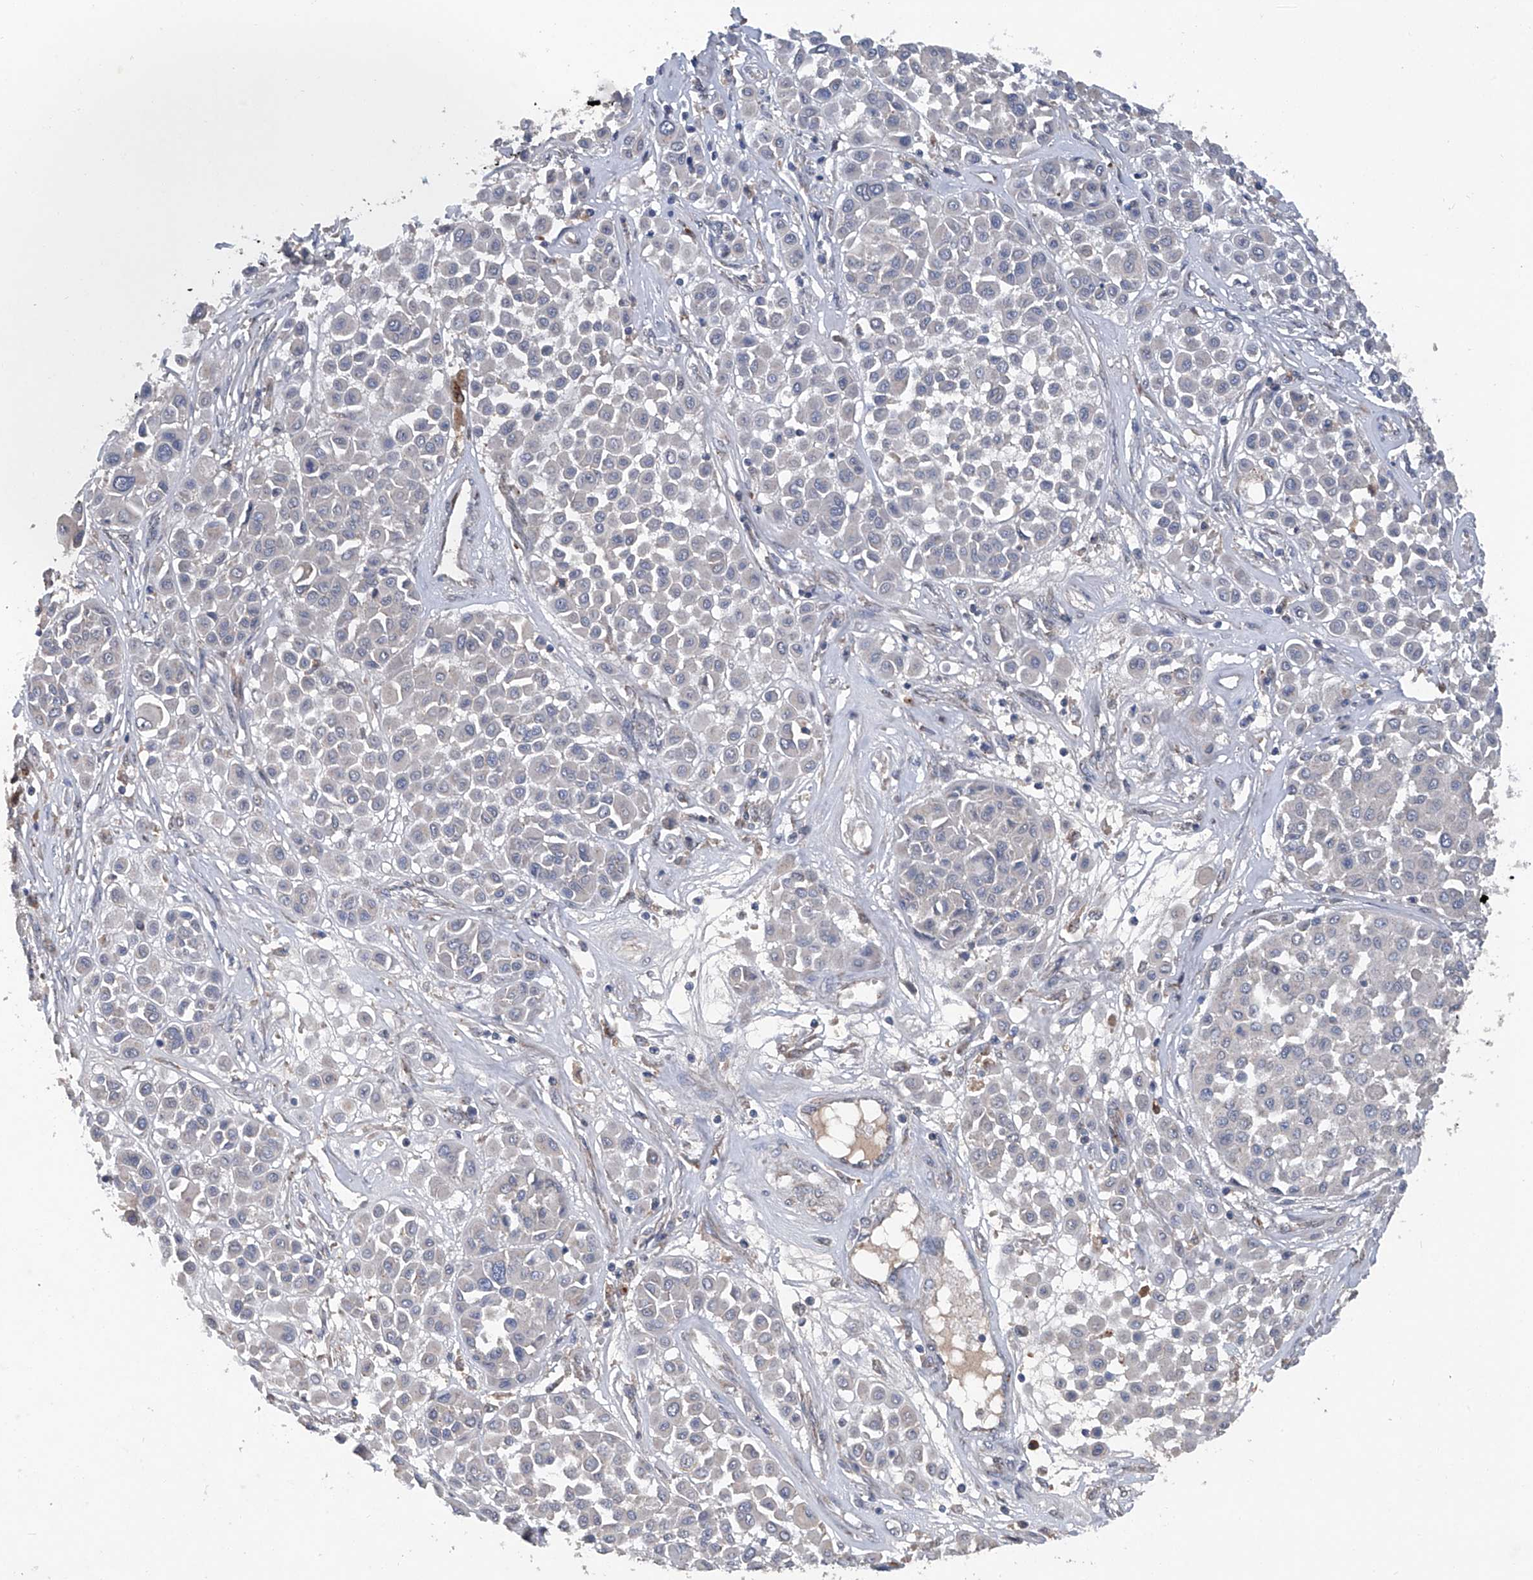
{"staining": {"intensity": "negative", "quantity": "none", "location": "none"}, "tissue": "melanoma", "cell_type": "Tumor cells", "image_type": "cancer", "snomed": [{"axis": "morphology", "description": "Malignant melanoma, Metastatic site"}, {"axis": "topography", "description": "Soft tissue"}], "caption": "The image displays no significant positivity in tumor cells of malignant melanoma (metastatic site). (DAB IHC, high magnification).", "gene": "PCSK5", "patient": {"sex": "male", "age": 41}}